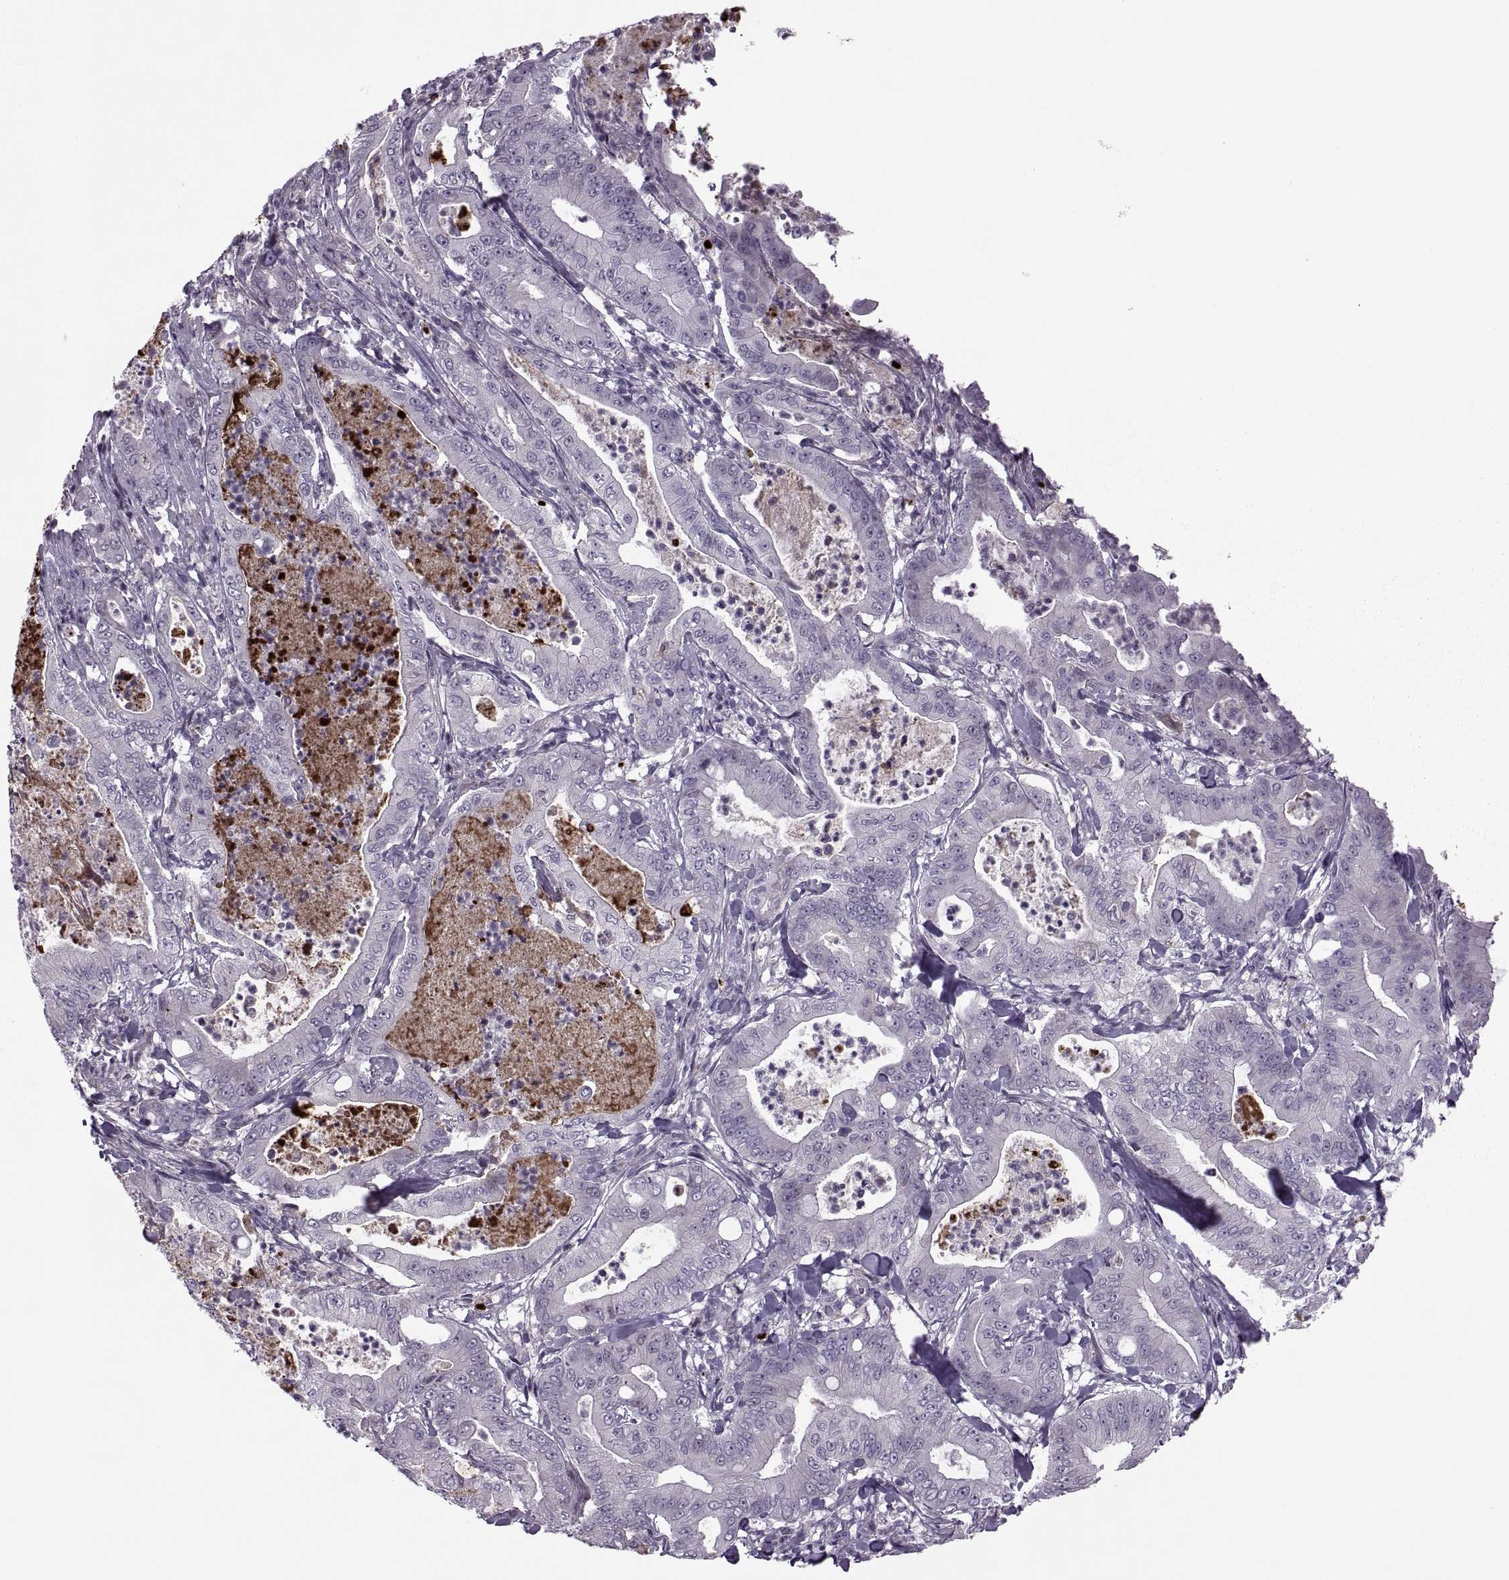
{"staining": {"intensity": "negative", "quantity": "none", "location": "none"}, "tissue": "pancreatic cancer", "cell_type": "Tumor cells", "image_type": "cancer", "snomed": [{"axis": "morphology", "description": "Adenocarcinoma, NOS"}, {"axis": "topography", "description": "Pancreas"}], "caption": "Tumor cells show no significant staining in pancreatic adenocarcinoma.", "gene": "ODF3", "patient": {"sex": "male", "age": 71}}